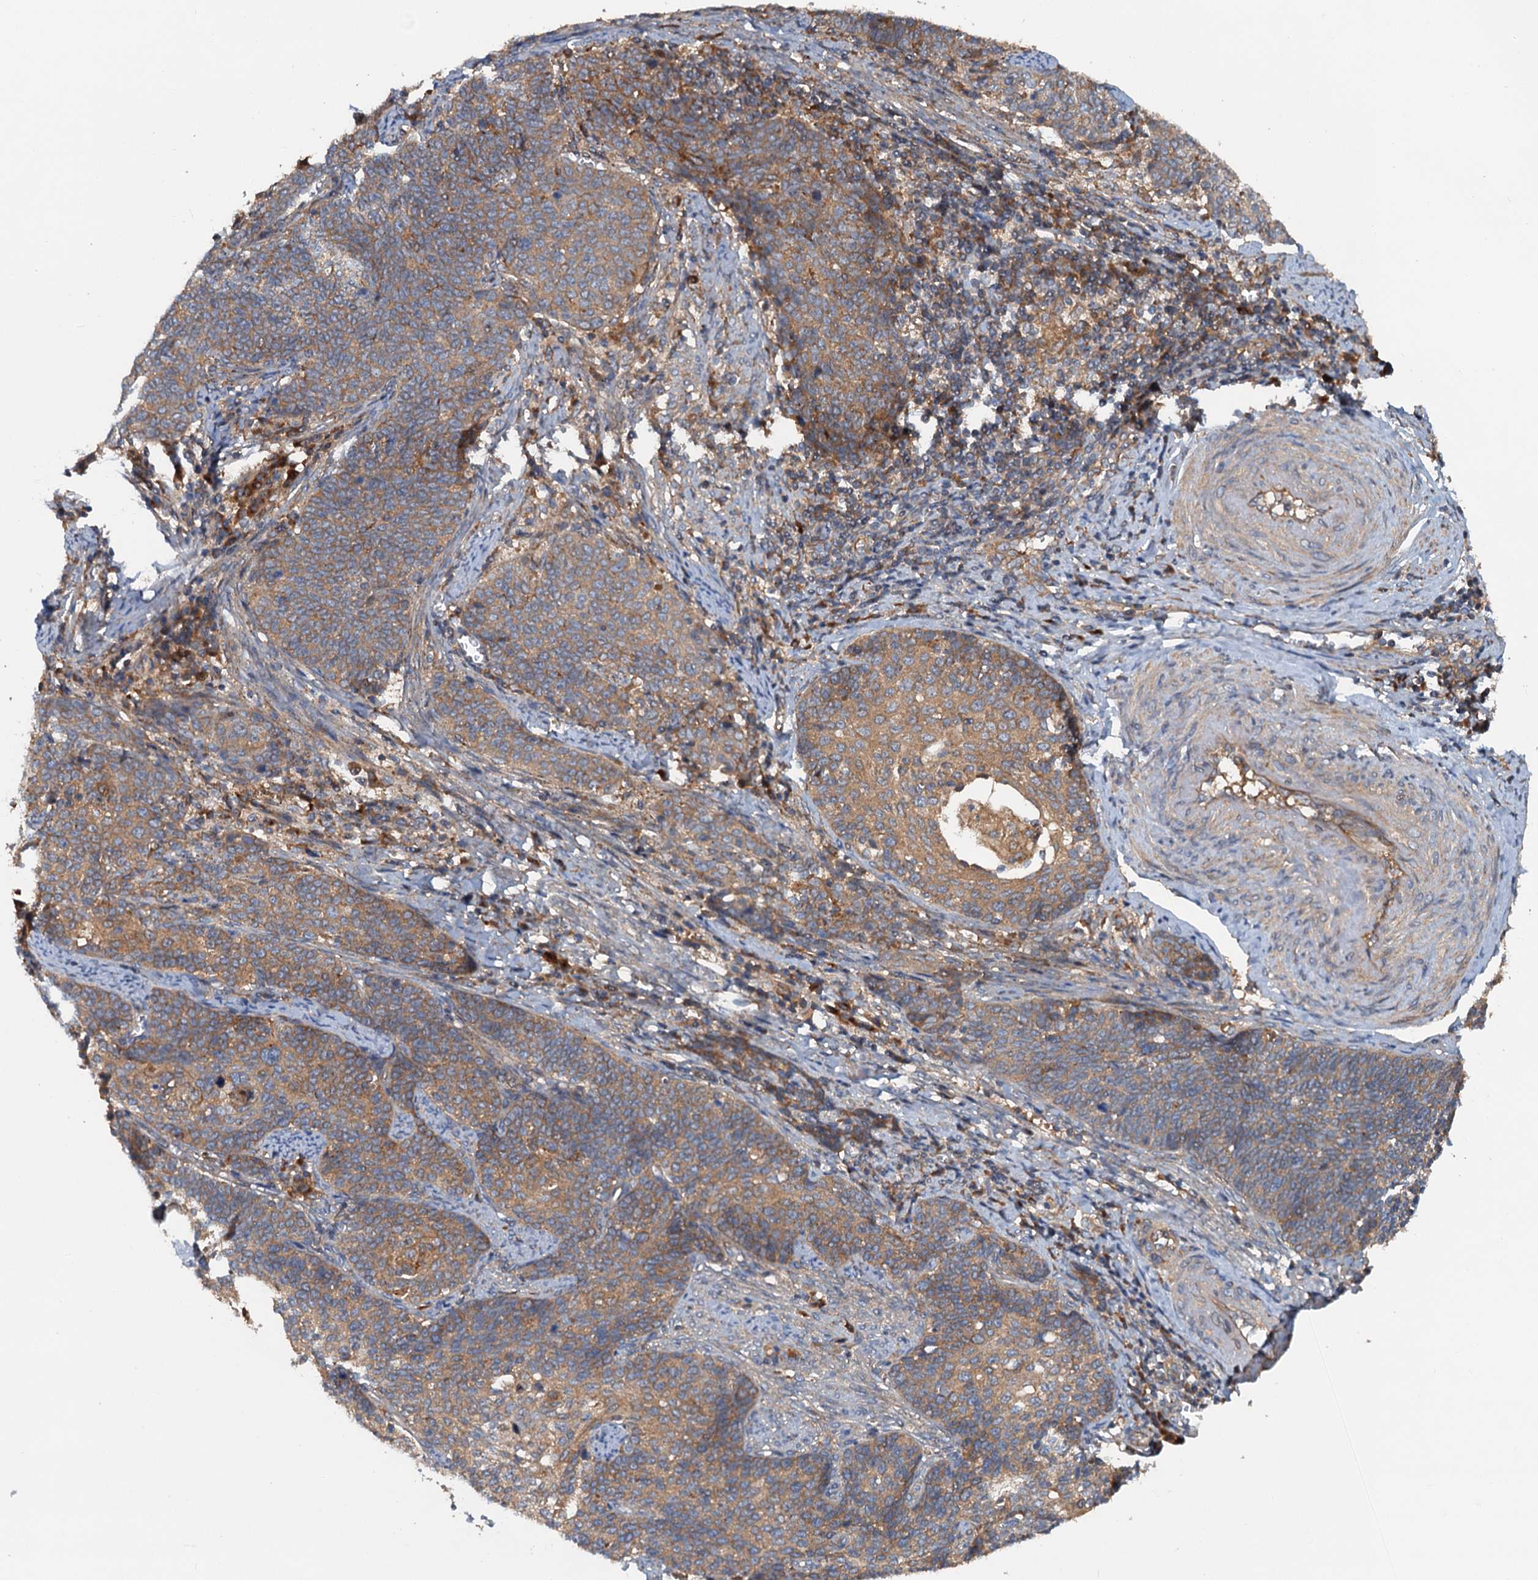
{"staining": {"intensity": "moderate", "quantity": ">75%", "location": "cytoplasmic/membranous"}, "tissue": "cervical cancer", "cell_type": "Tumor cells", "image_type": "cancer", "snomed": [{"axis": "morphology", "description": "Squamous cell carcinoma, NOS"}, {"axis": "topography", "description": "Cervix"}], "caption": "Cervical squamous cell carcinoma stained with a brown dye exhibits moderate cytoplasmic/membranous positive staining in about >75% of tumor cells.", "gene": "COG3", "patient": {"sex": "female", "age": 39}}